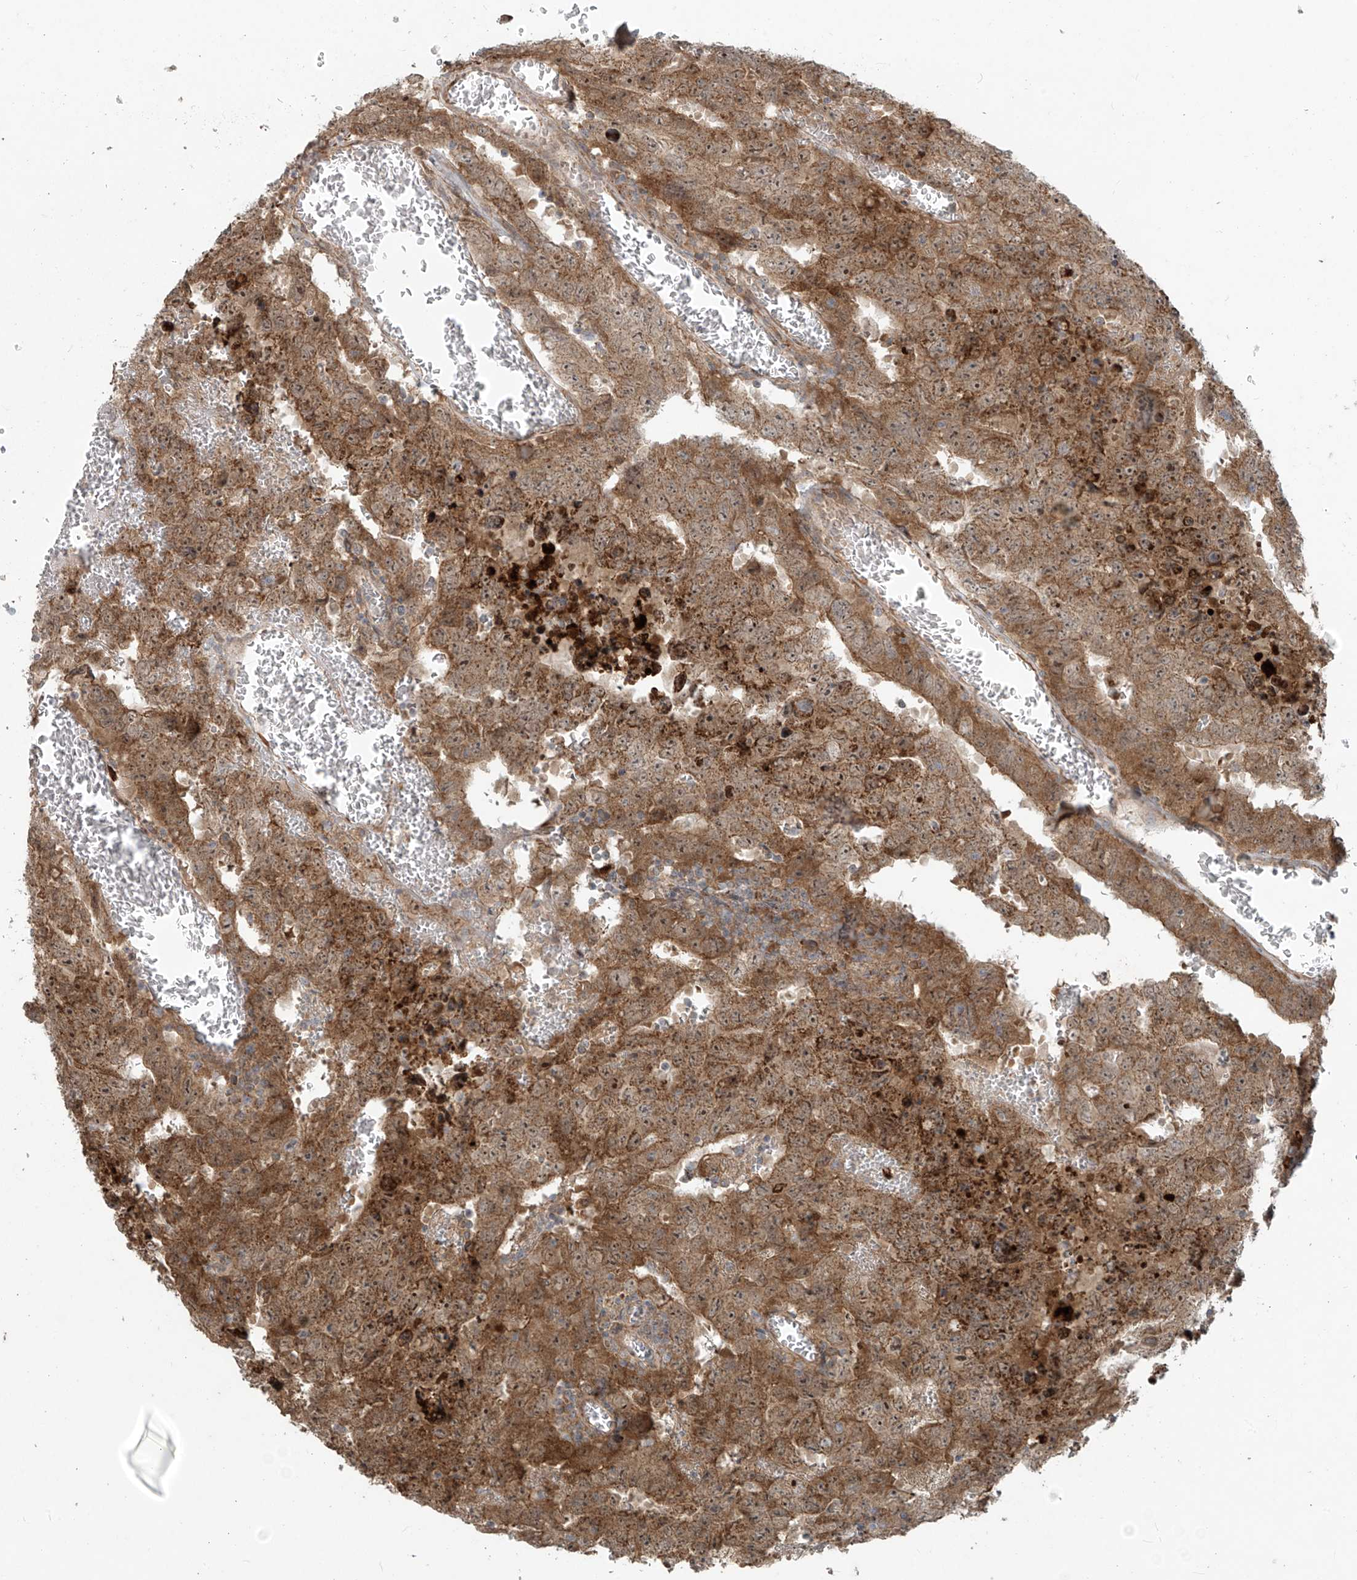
{"staining": {"intensity": "moderate", "quantity": ">75%", "location": "cytoplasmic/membranous"}, "tissue": "testis cancer", "cell_type": "Tumor cells", "image_type": "cancer", "snomed": [{"axis": "morphology", "description": "Carcinoma, Embryonal, NOS"}, {"axis": "topography", "description": "Testis"}], "caption": "IHC staining of testis embryonal carcinoma, which demonstrates medium levels of moderate cytoplasmic/membranous expression in approximately >75% of tumor cells indicating moderate cytoplasmic/membranous protein staining. The staining was performed using DAB (brown) for protein detection and nuclei were counterstained in hematoxylin (blue).", "gene": "KATNIP", "patient": {"sex": "male", "age": 26}}